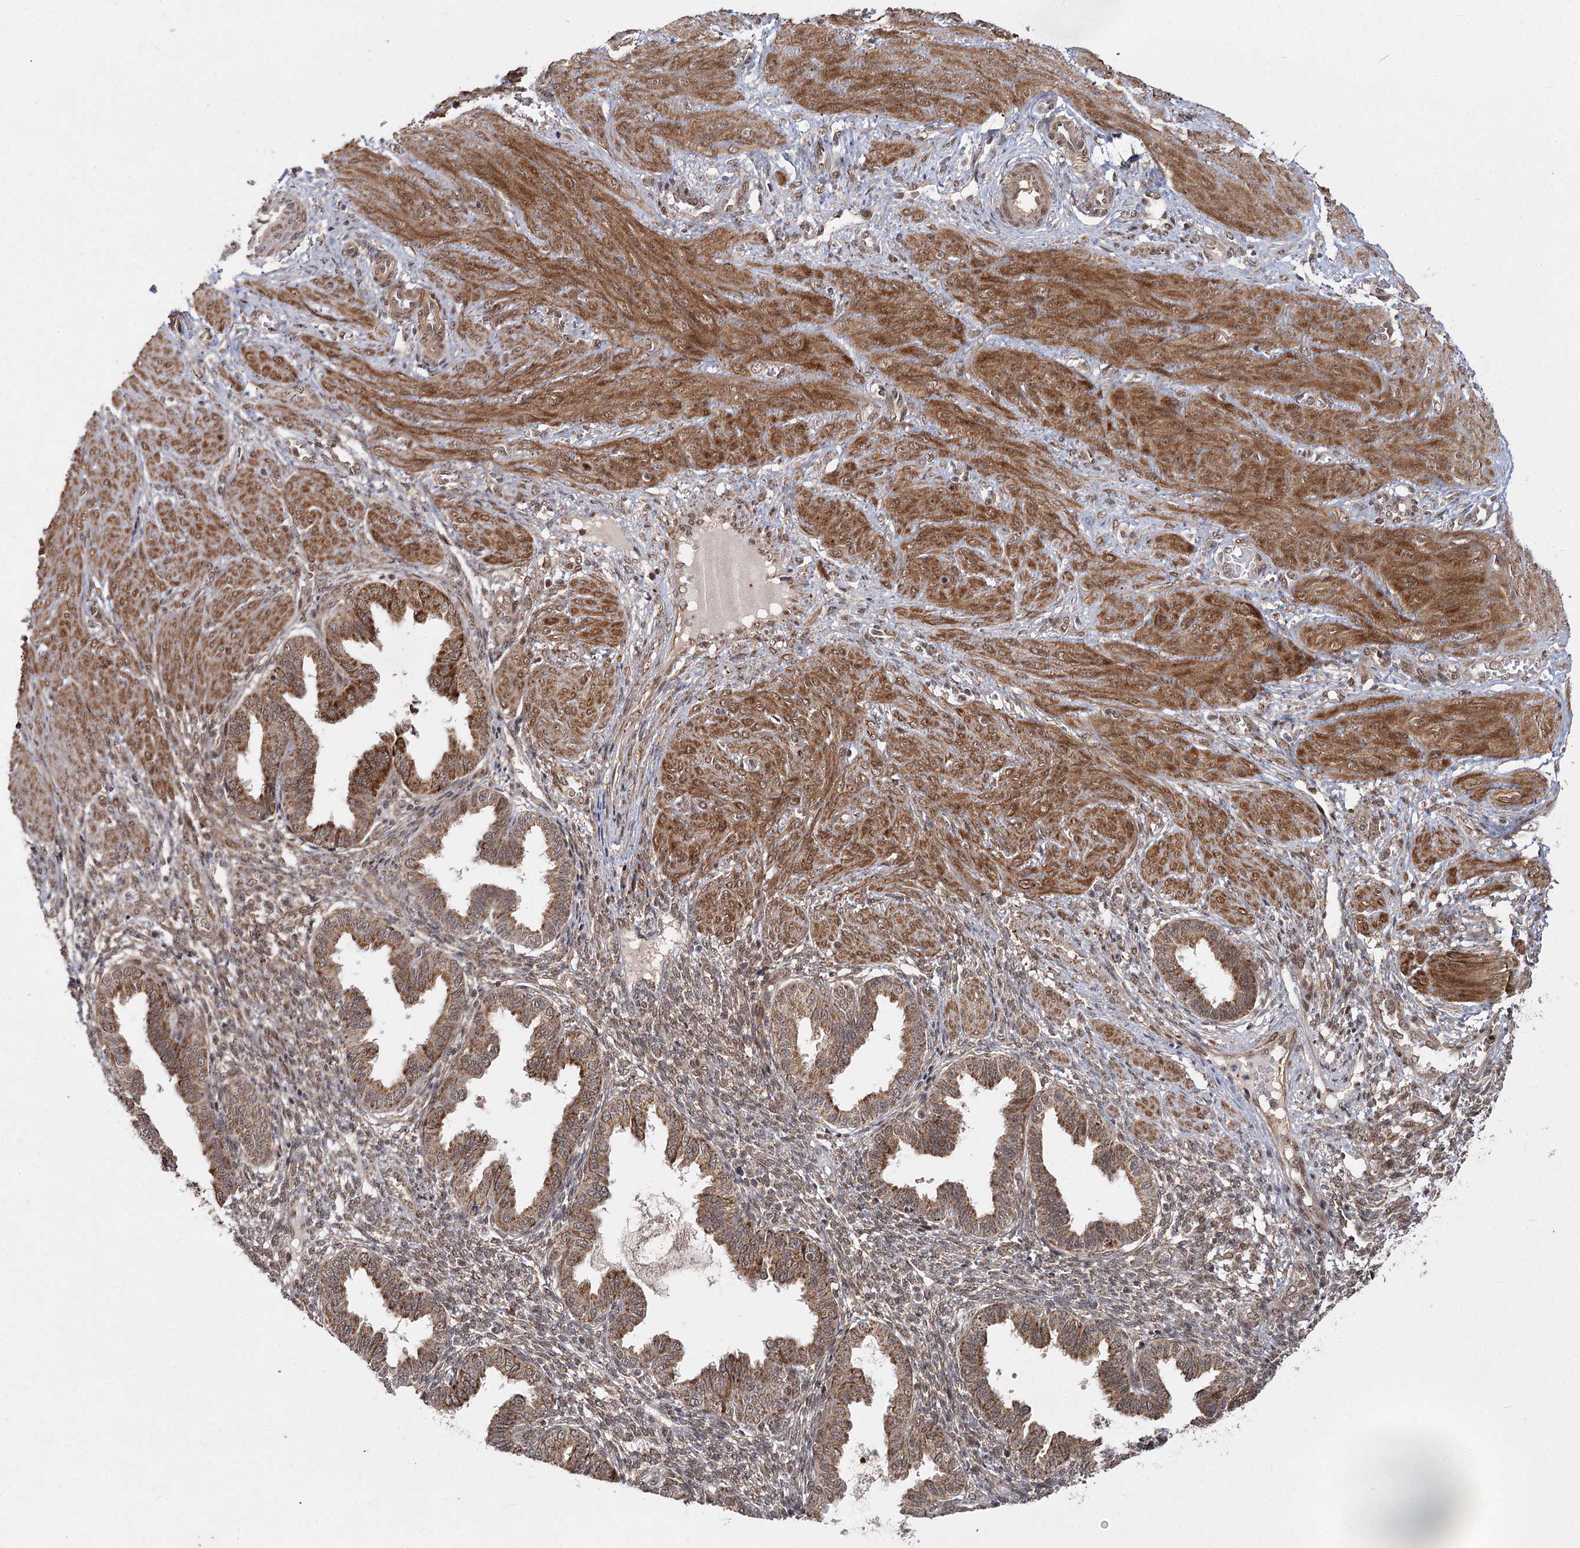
{"staining": {"intensity": "weak", "quantity": "25%-75%", "location": "cytoplasmic/membranous,nuclear"}, "tissue": "endometrium", "cell_type": "Cells in endometrial stroma", "image_type": "normal", "snomed": [{"axis": "morphology", "description": "Normal tissue, NOS"}, {"axis": "topography", "description": "Endometrium"}], "caption": "Immunohistochemical staining of normal human endometrium exhibits 25%-75% levels of weak cytoplasmic/membranous,nuclear protein positivity in about 25%-75% of cells in endometrial stroma. (brown staining indicates protein expression, while blue staining denotes nuclei).", "gene": "ZCCHC24", "patient": {"sex": "female", "age": 33}}